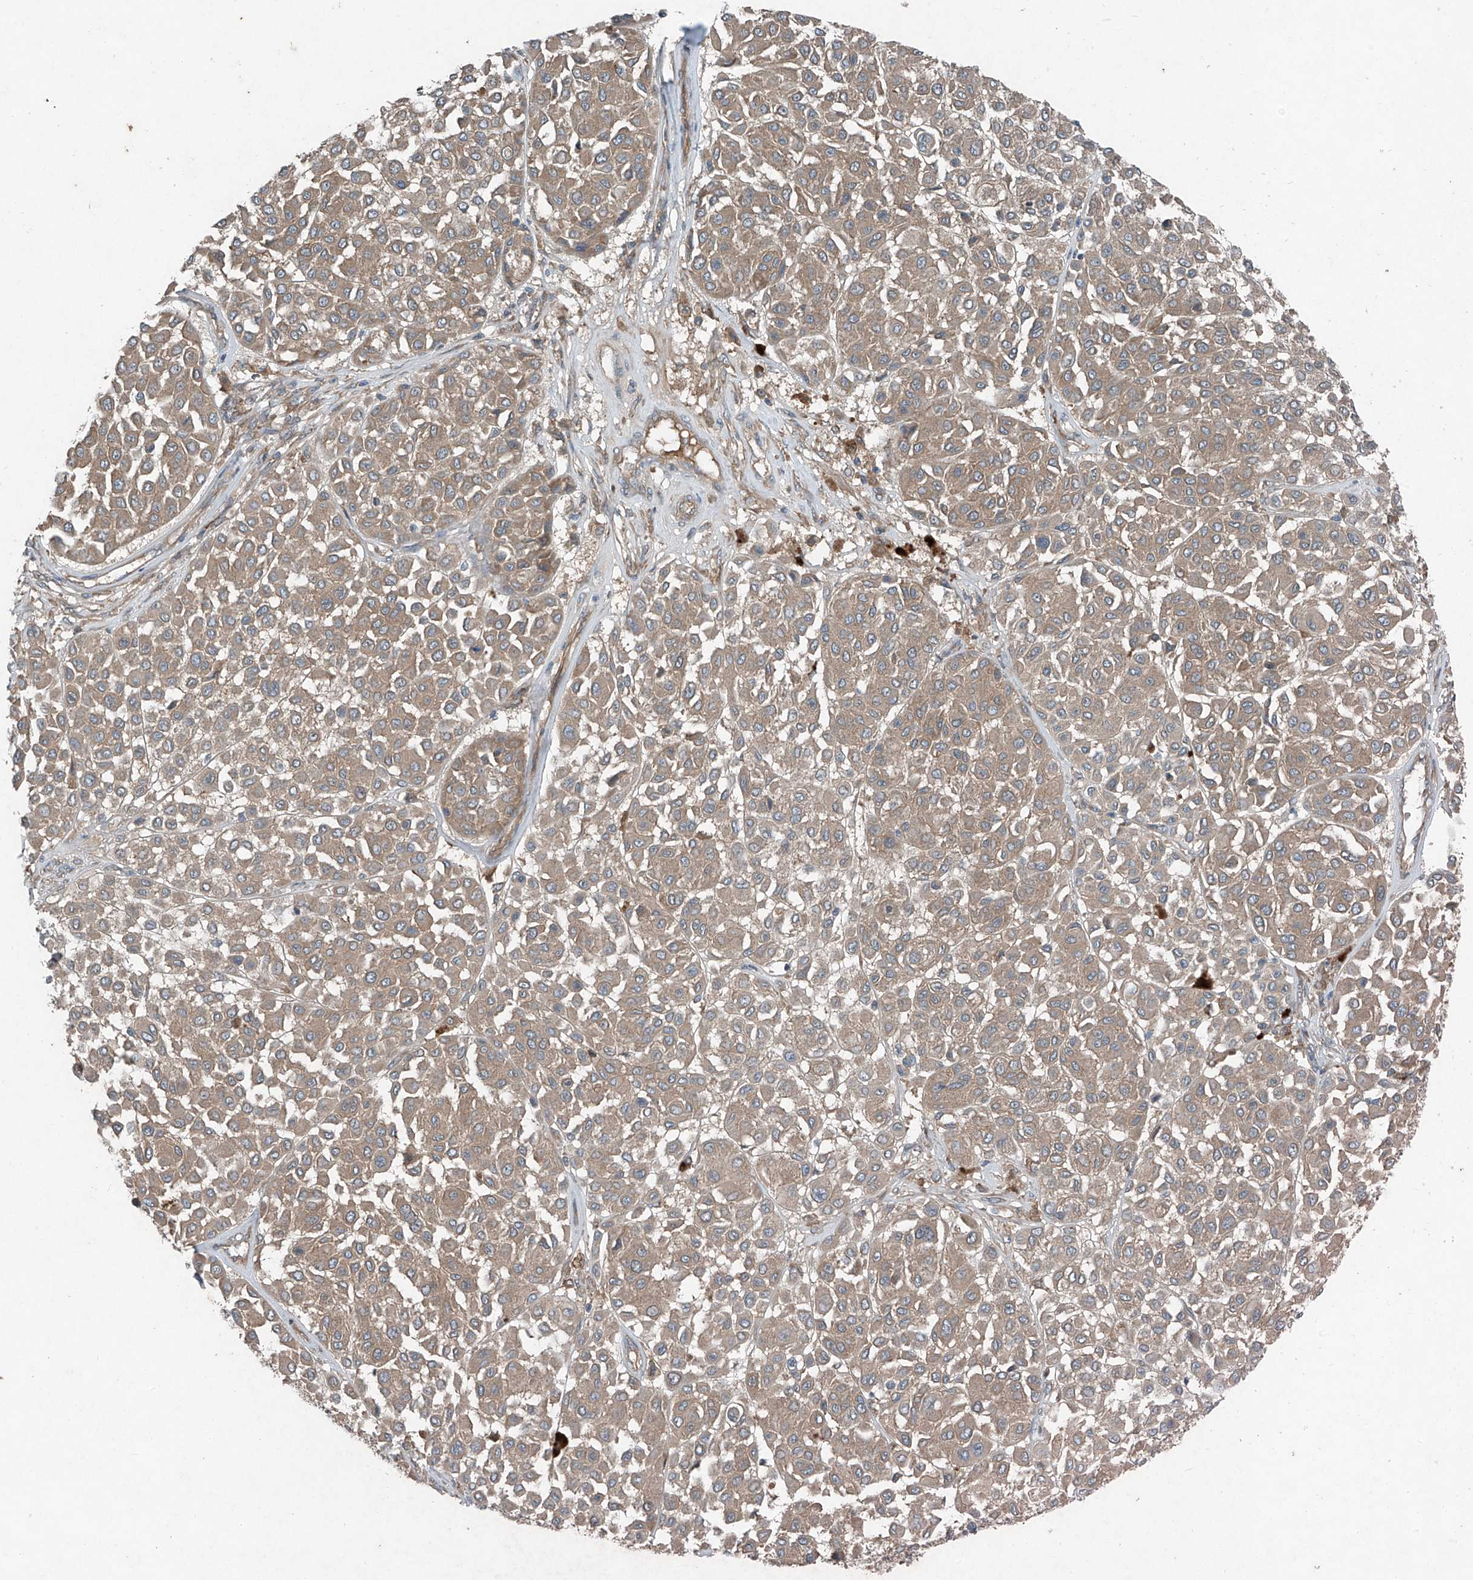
{"staining": {"intensity": "weak", "quantity": ">75%", "location": "cytoplasmic/membranous"}, "tissue": "melanoma", "cell_type": "Tumor cells", "image_type": "cancer", "snomed": [{"axis": "morphology", "description": "Malignant melanoma, Metastatic site"}, {"axis": "topography", "description": "Soft tissue"}], "caption": "Immunohistochemical staining of human melanoma reveals low levels of weak cytoplasmic/membranous protein expression in approximately >75% of tumor cells.", "gene": "FOXRED2", "patient": {"sex": "male", "age": 41}}